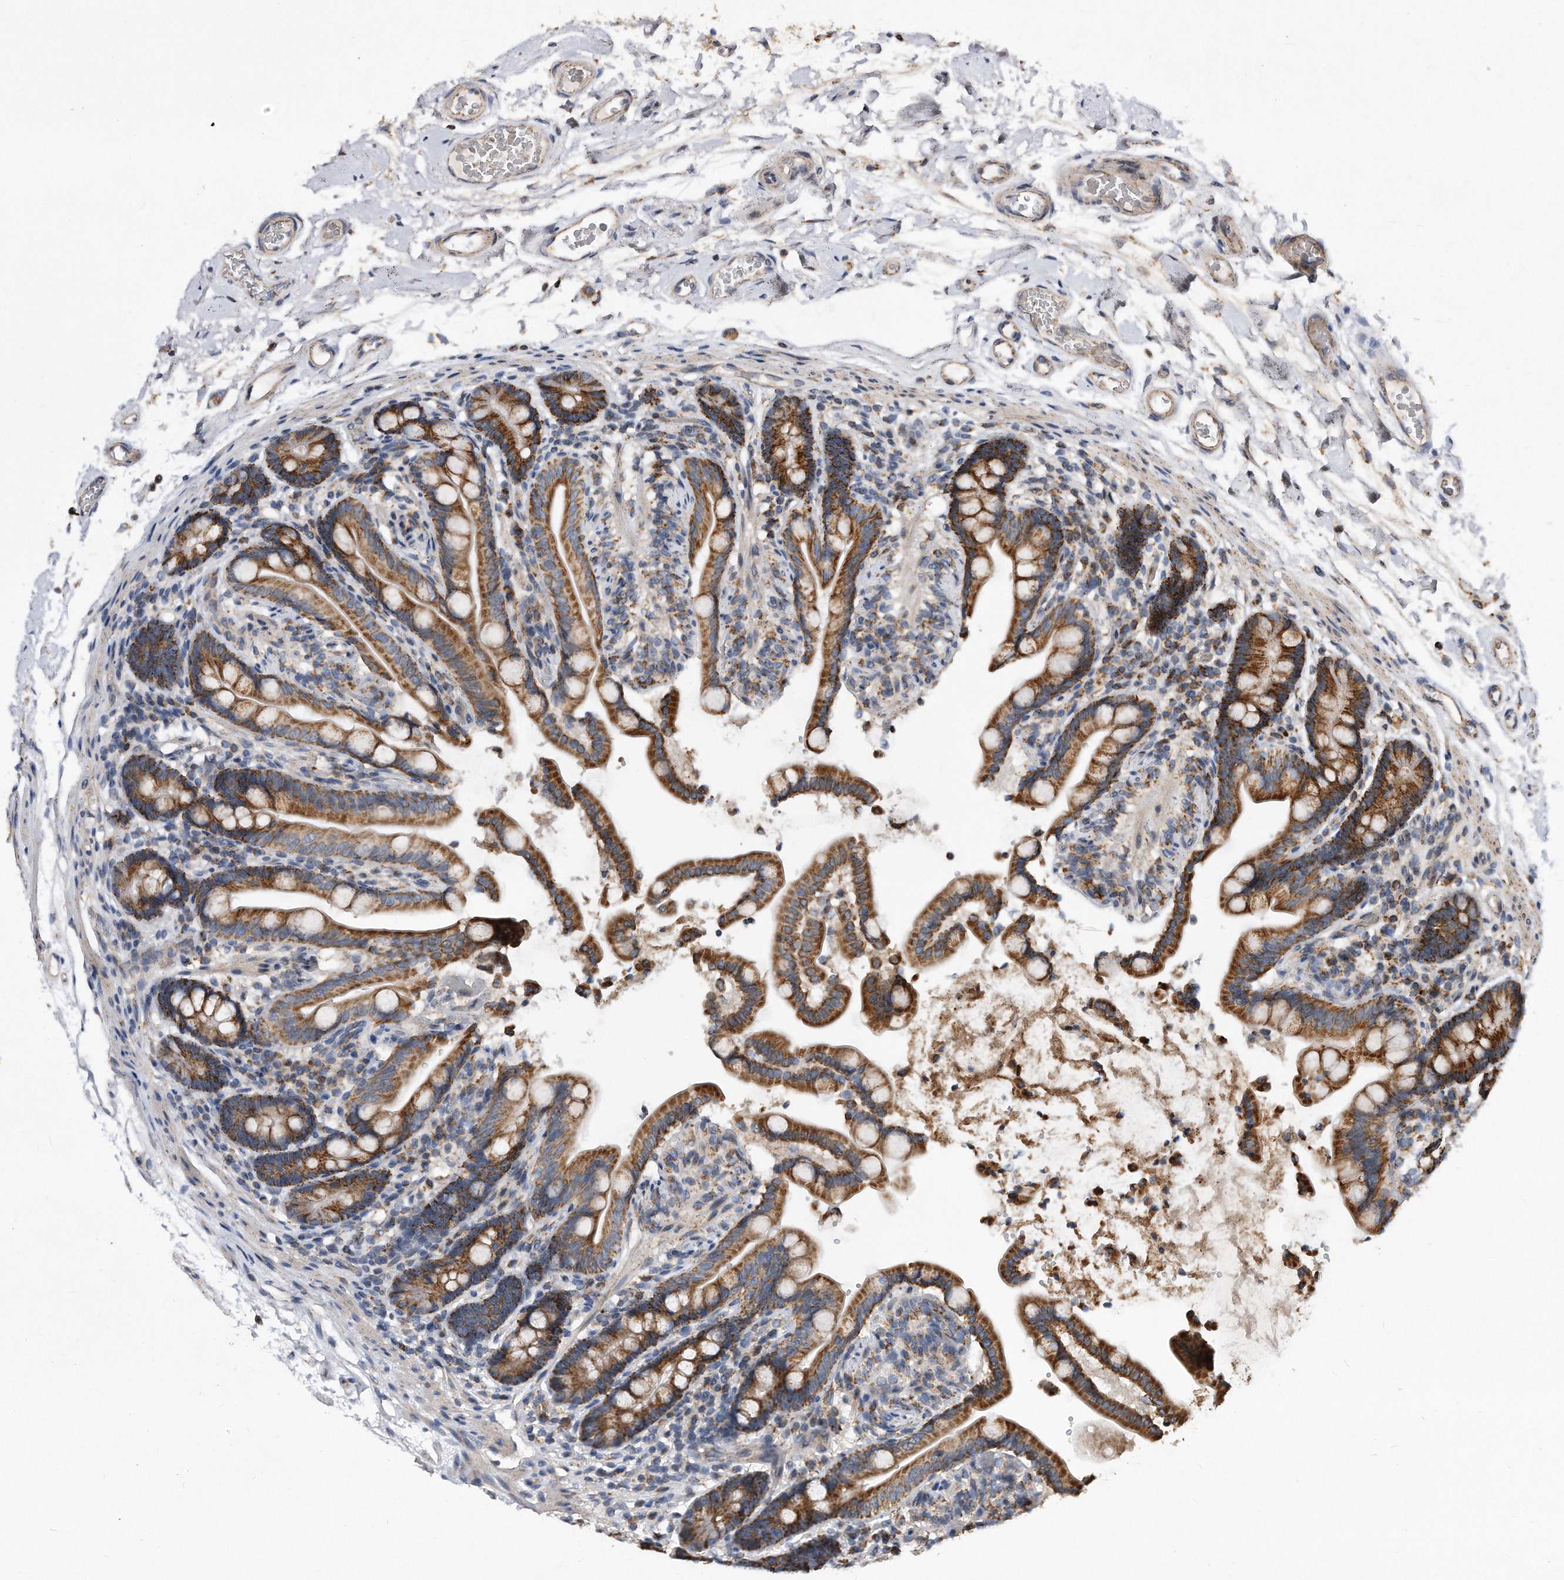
{"staining": {"intensity": "moderate", "quantity": ">75%", "location": "cytoplasmic/membranous"}, "tissue": "colon", "cell_type": "Endothelial cells", "image_type": "normal", "snomed": [{"axis": "morphology", "description": "Normal tissue, NOS"}, {"axis": "topography", "description": "Smooth muscle"}, {"axis": "topography", "description": "Colon"}], "caption": "The photomicrograph shows staining of normal colon, revealing moderate cytoplasmic/membranous protein positivity (brown color) within endothelial cells.", "gene": "PPP5C", "patient": {"sex": "male", "age": 73}}